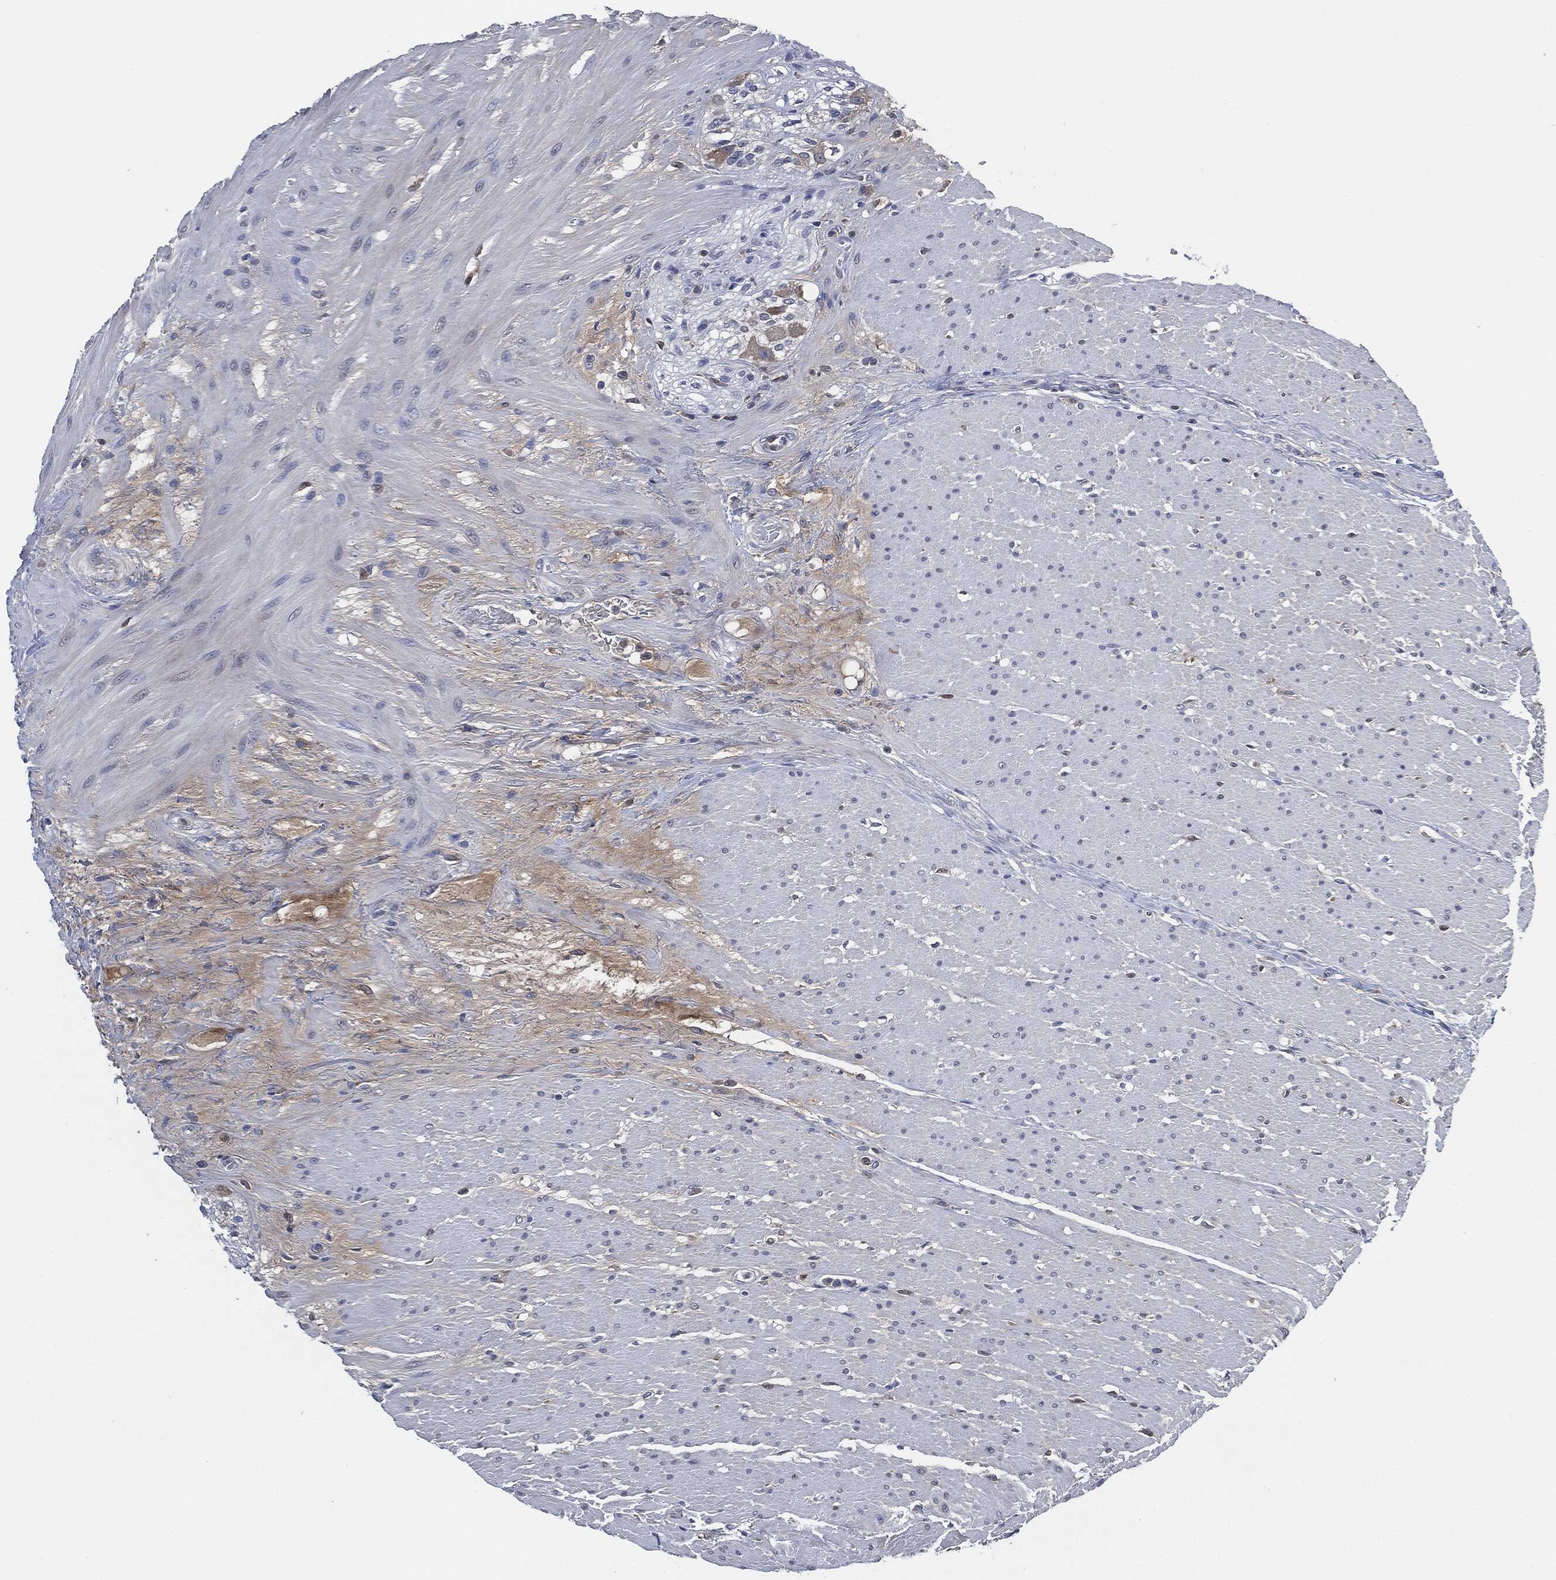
{"staining": {"intensity": "negative", "quantity": "none", "location": "none"}, "tissue": "smooth muscle", "cell_type": "Smooth muscle cells", "image_type": "normal", "snomed": [{"axis": "morphology", "description": "Normal tissue, NOS"}, {"axis": "topography", "description": "Soft tissue"}, {"axis": "topography", "description": "Smooth muscle"}], "caption": "IHC of unremarkable smooth muscle shows no positivity in smooth muscle cells.", "gene": "IL2RG", "patient": {"sex": "male", "age": 72}}